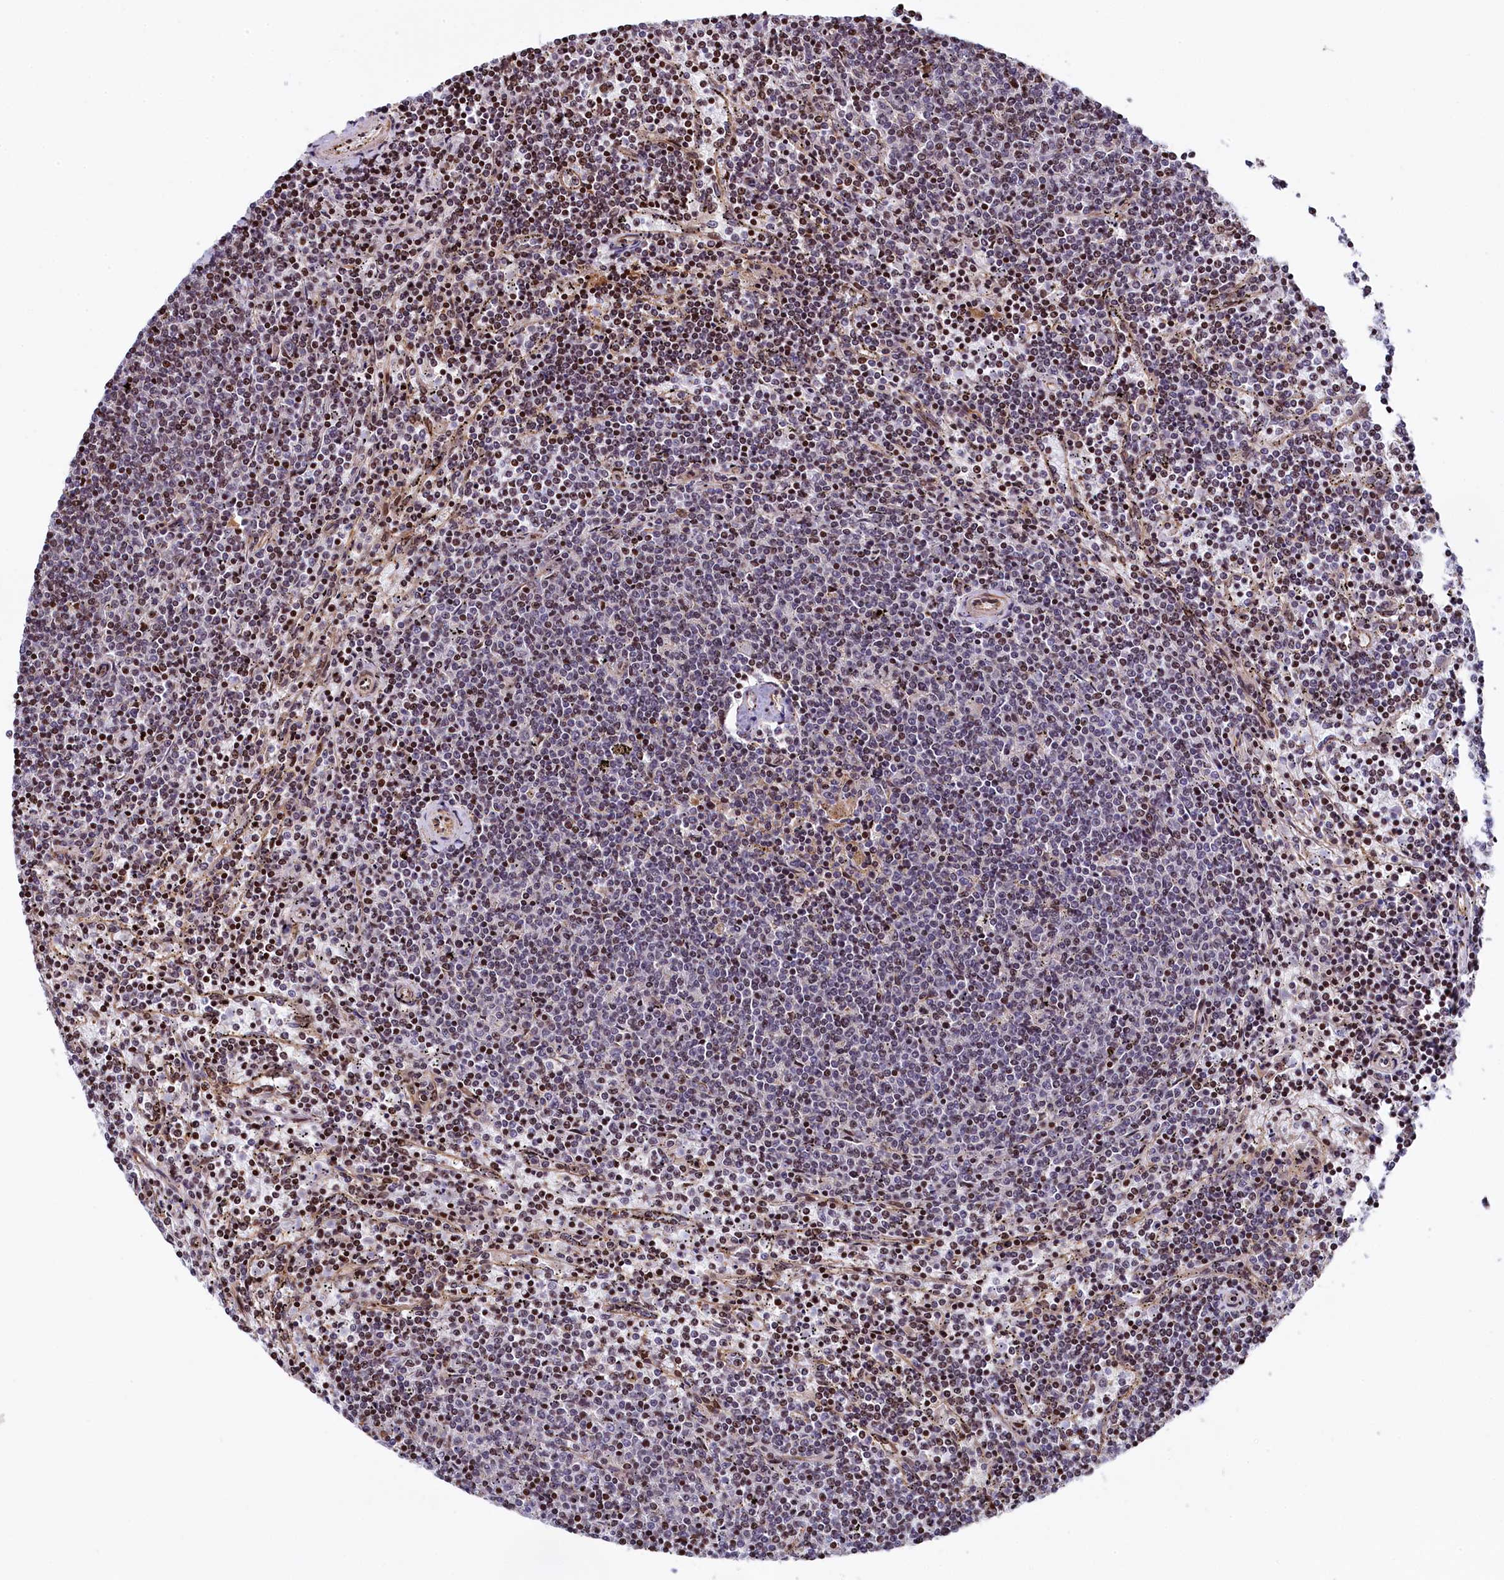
{"staining": {"intensity": "weak", "quantity": "25%-75%", "location": "nuclear"}, "tissue": "lymphoma", "cell_type": "Tumor cells", "image_type": "cancer", "snomed": [{"axis": "morphology", "description": "Malignant lymphoma, non-Hodgkin's type, Low grade"}, {"axis": "topography", "description": "Spleen"}], "caption": "Lymphoma stained with DAB IHC exhibits low levels of weak nuclear staining in approximately 25%-75% of tumor cells.", "gene": "TGDS", "patient": {"sex": "female", "age": 50}}